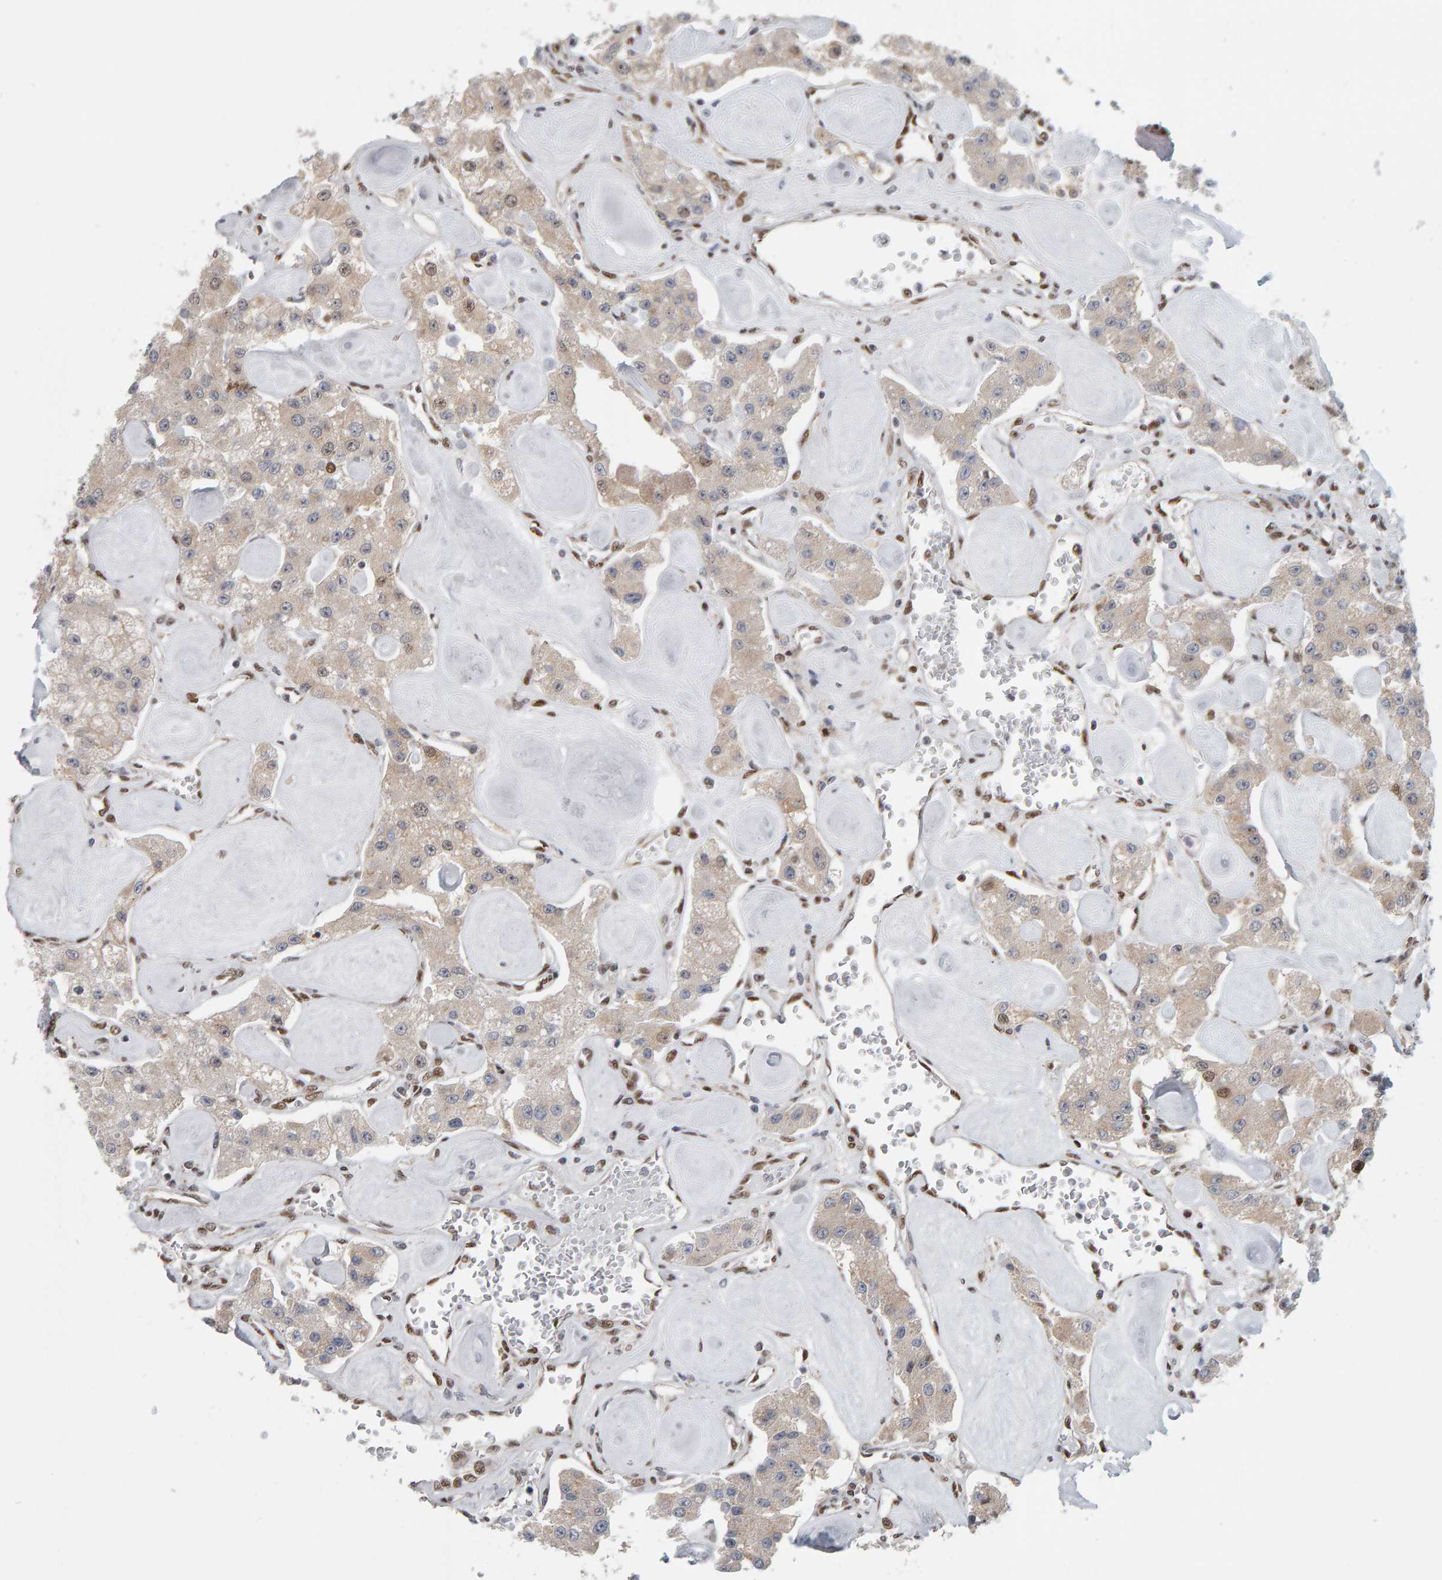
{"staining": {"intensity": "weak", "quantity": ">75%", "location": "cytoplasmic/membranous,nuclear"}, "tissue": "carcinoid", "cell_type": "Tumor cells", "image_type": "cancer", "snomed": [{"axis": "morphology", "description": "Carcinoid, malignant, NOS"}, {"axis": "topography", "description": "Pancreas"}], "caption": "Immunohistochemical staining of carcinoid exhibits low levels of weak cytoplasmic/membranous and nuclear protein staining in approximately >75% of tumor cells.", "gene": "ATF7IP", "patient": {"sex": "male", "age": 41}}